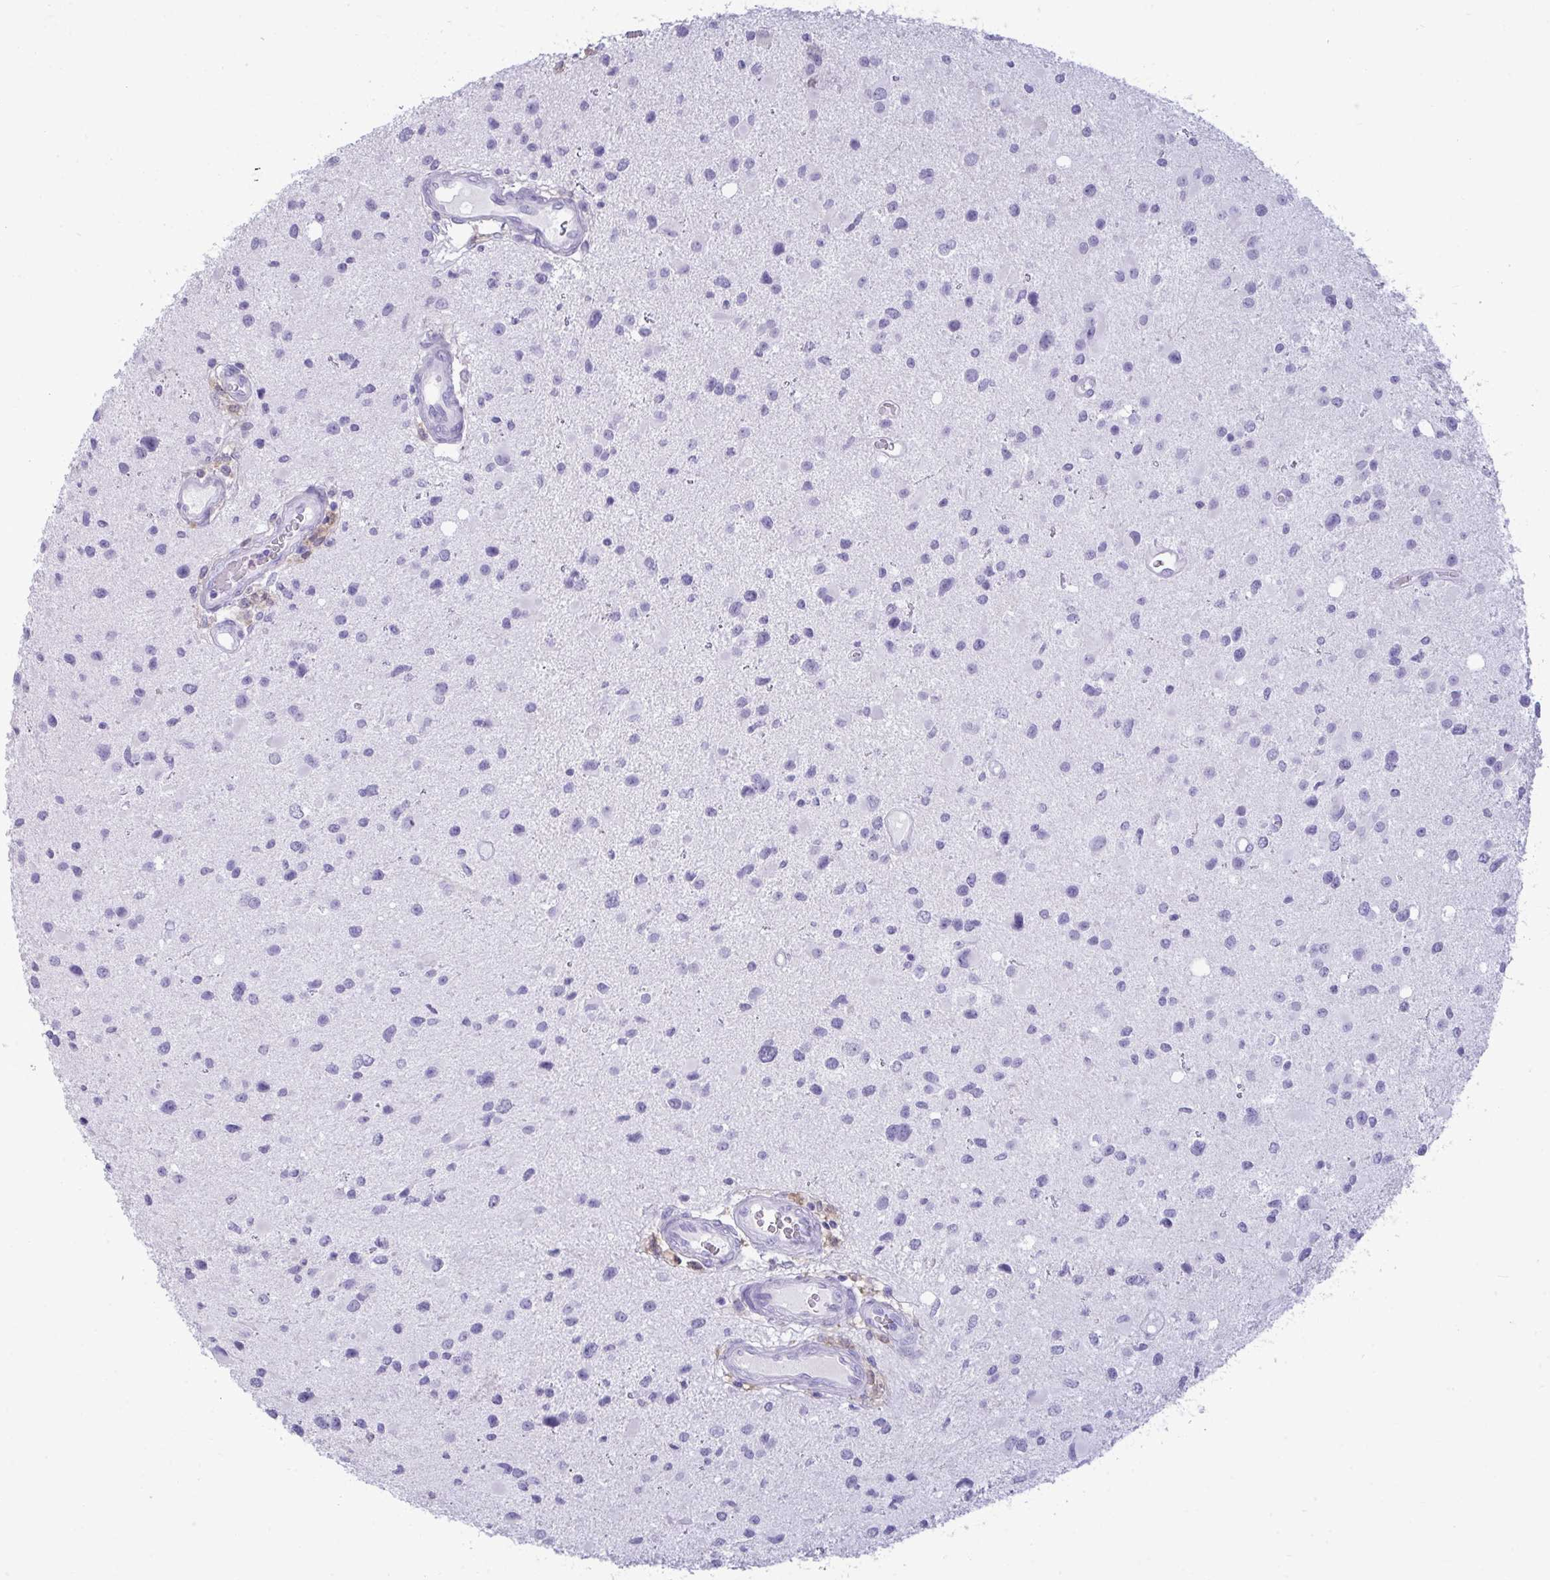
{"staining": {"intensity": "negative", "quantity": "none", "location": "none"}, "tissue": "glioma", "cell_type": "Tumor cells", "image_type": "cancer", "snomed": [{"axis": "morphology", "description": "Glioma, malignant, Low grade"}, {"axis": "topography", "description": "Brain"}], "caption": "Tumor cells show no significant staining in glioma.", "gene": "ANKRD60", "patient": {"sex": "female", "age": 32}}